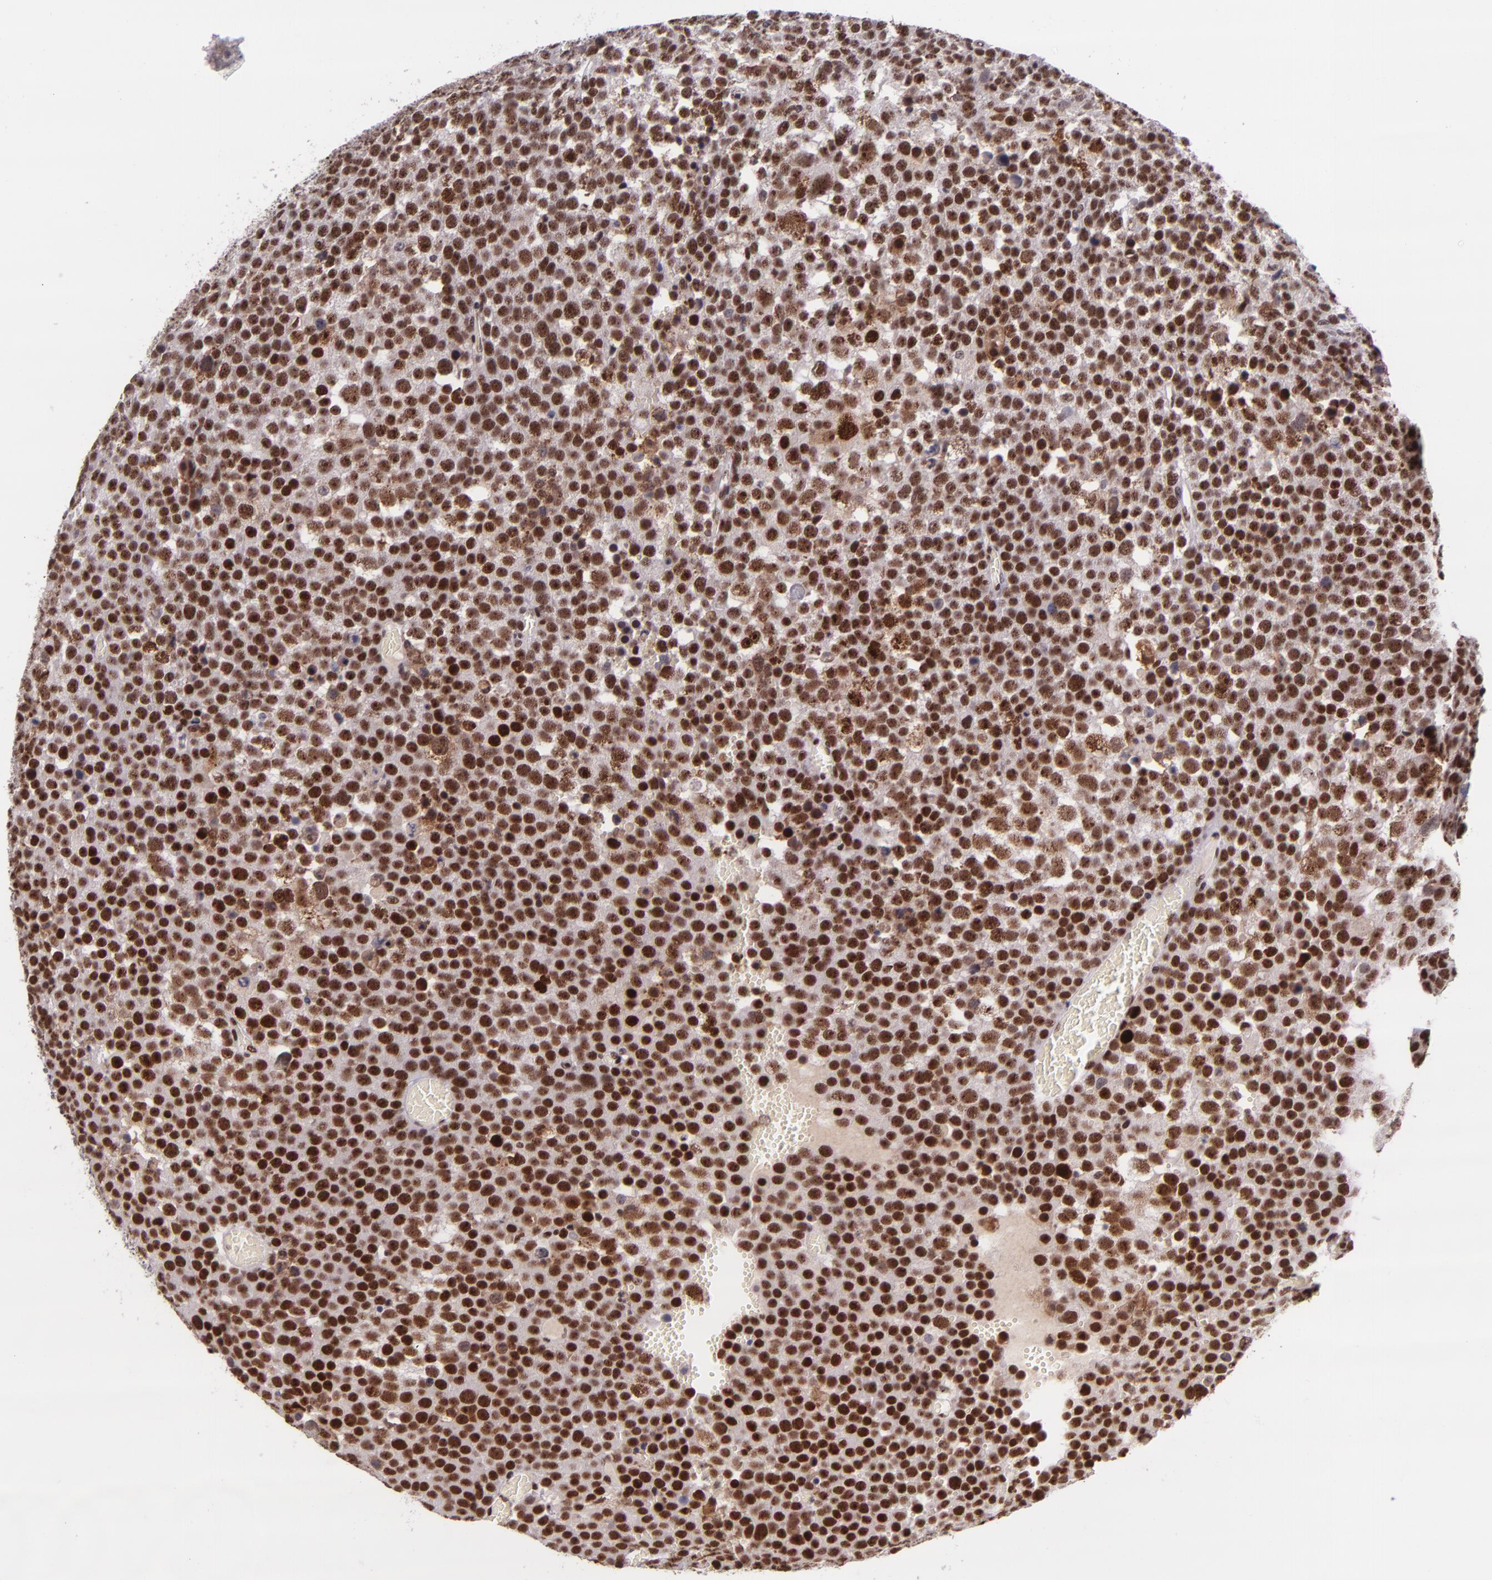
{"staining": {"intensity": "strong", "quantity": ">75%", "location": "nuclear"}, "tissue": "testis cancer", "cell_type": "Tumor cells", "image_type": "cancer", "snomed": [{"axis": "morphology", "description": "Seminoma, NOS"}, {"axis": "topography", "description": "Testis"}], "caption": "Protein expression analysis of testis cancer (seminoma) exhibits strong nuclear staining in about >75% of tumor cells.", "gene": "GPKOW", "patient": {"sex": "male", "age": 71}}